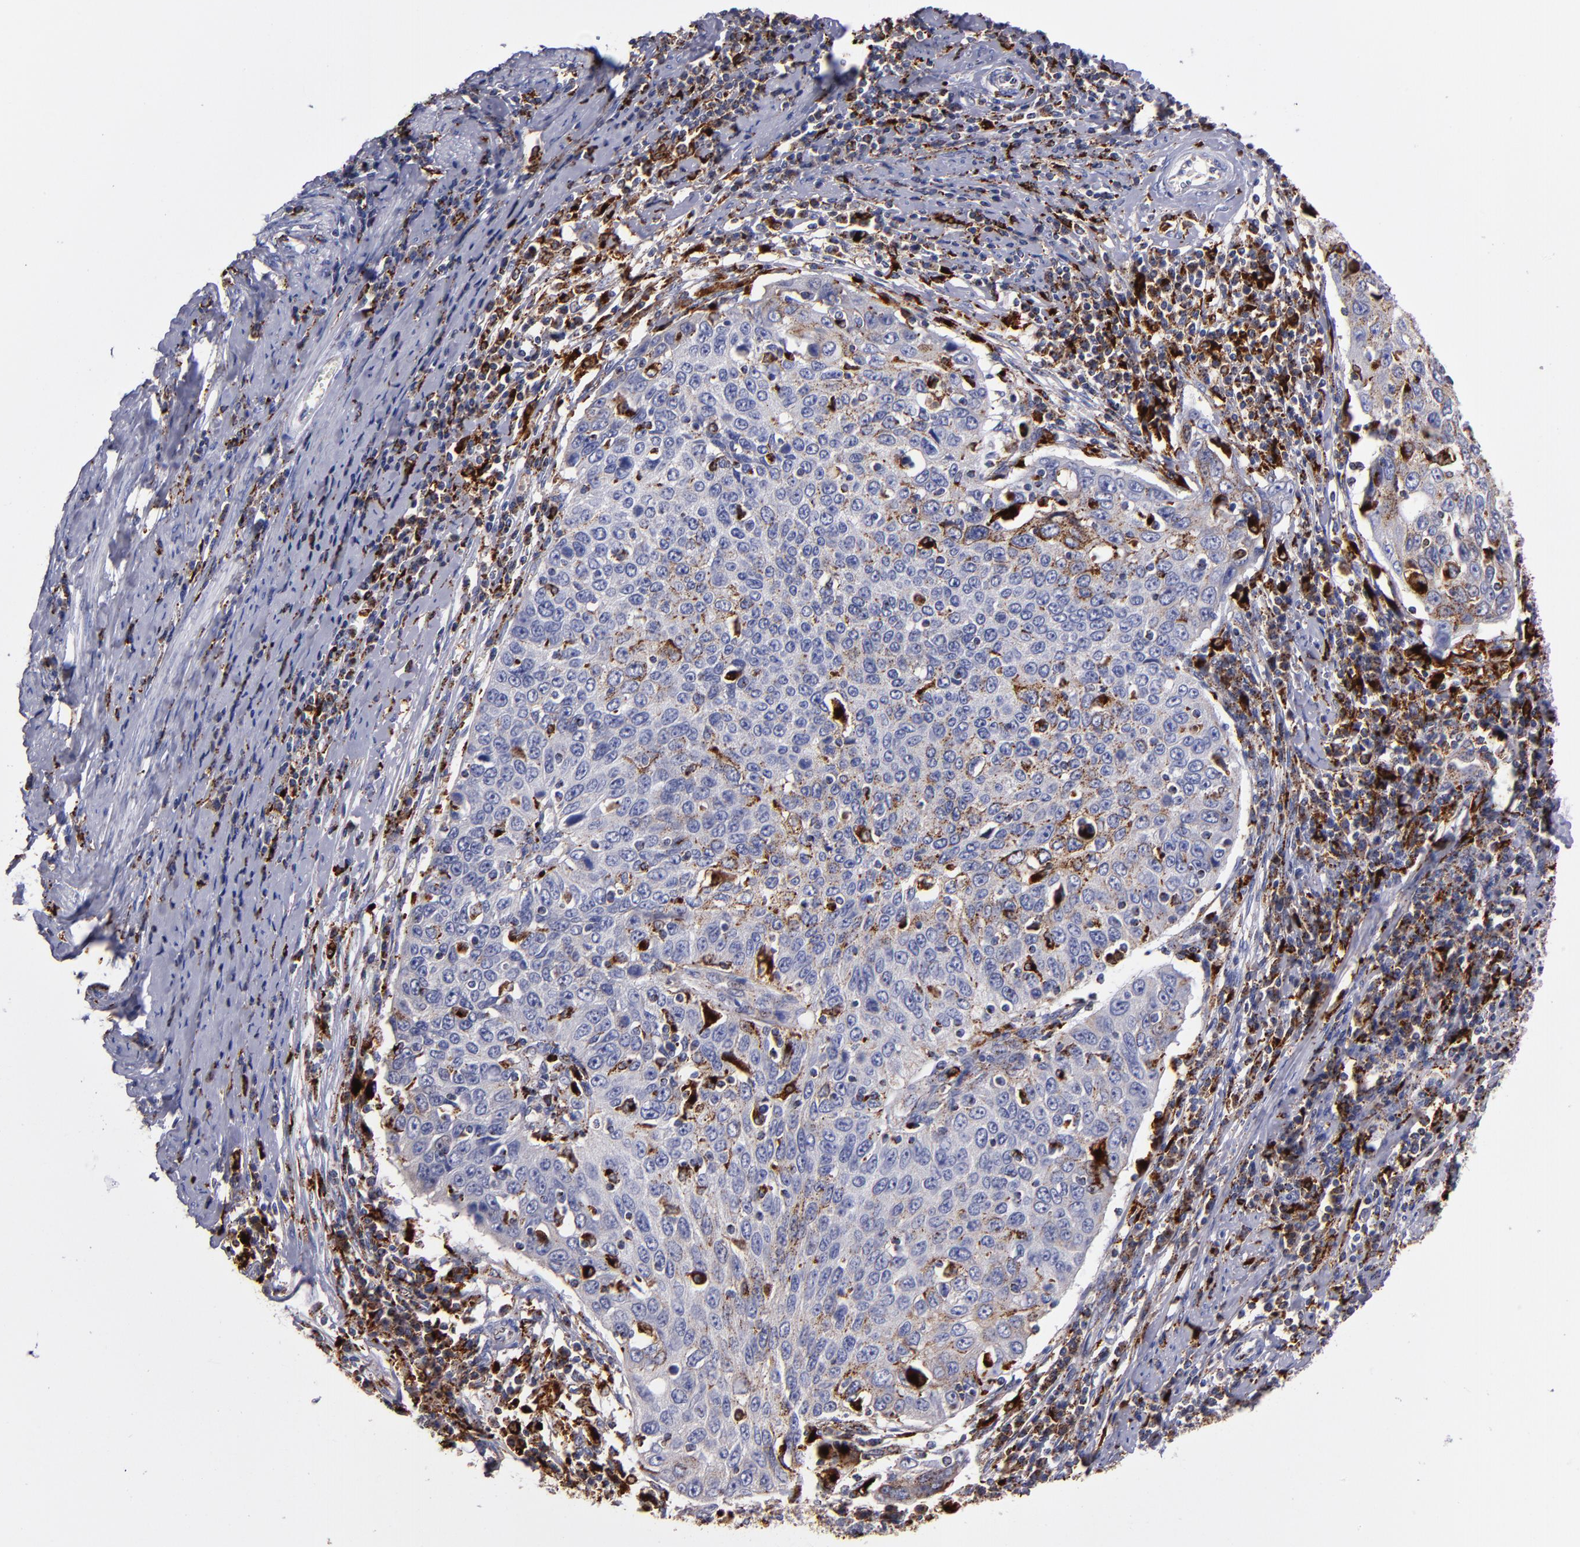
{"staining": {"intensity": "weak", "quantity": "25%-75%", "location": "cytoplasmic/membranous"}, "tissue": "cervical cancer", "cell_type": "Tumor cells", "image_type": "cancer", "snomed": [{"axis": "morphology", "description": "Squamous cell carcinoma, NOS"}, {"axis": "topography", "description": "Cervix"}], "caption": "Cervical squamous cell carcinoma stained with a brown dye exhibits weak cytoplasmic/membranous positive staining in approximately 25%-75% of tumor cells.", "gene": "CTSS", "patient": {"sex": "female", "age": 53}}